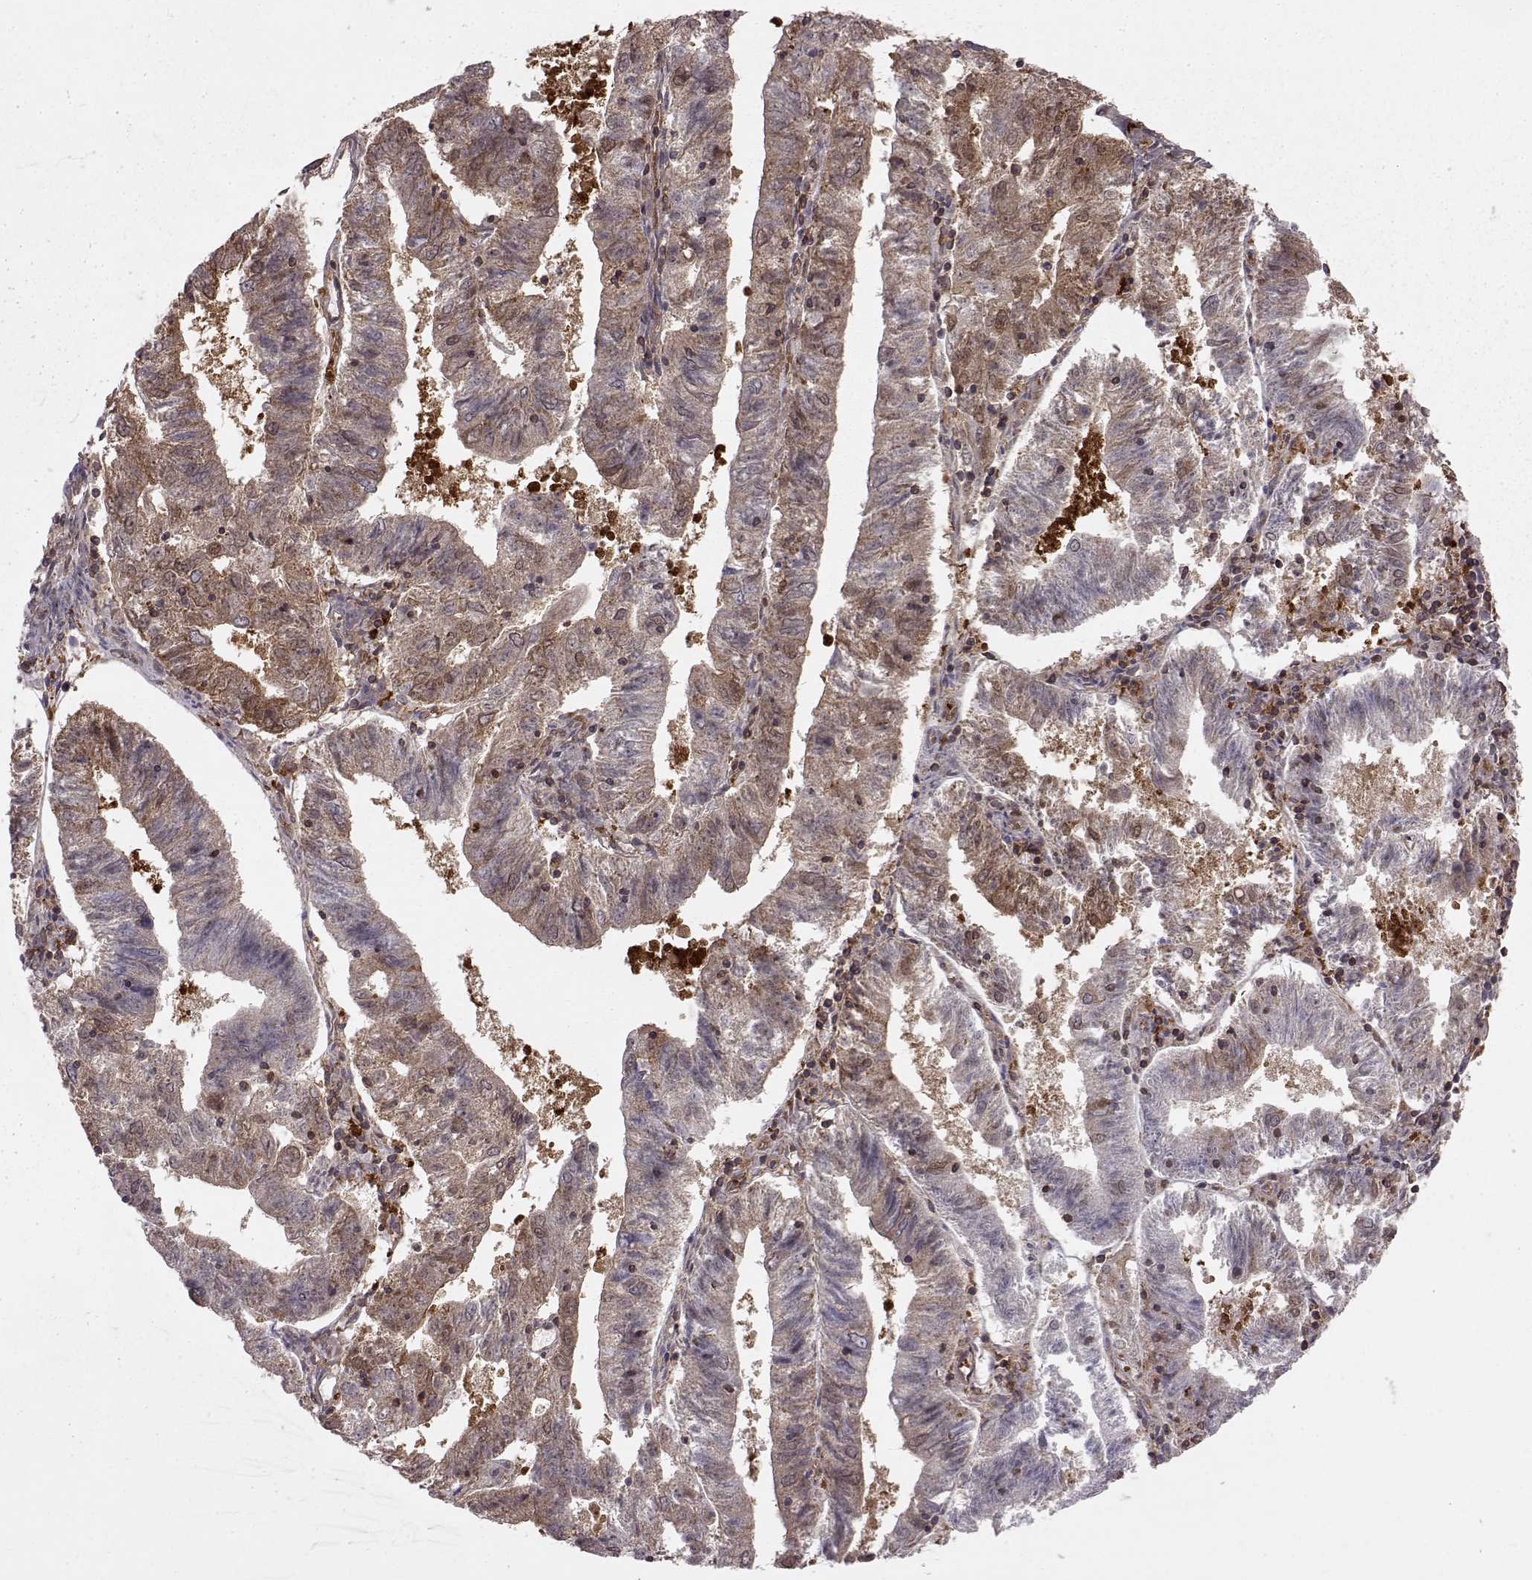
{"staining": {"intensity": "moderate", "quantity": "25%-75%", "location": "cytoplasmic/membranous"}, "tissue": "endometrial cancer", "cell_type": "Tumor cells", "image_type": "cancer", "snomed": [{"axis": "morphology", "description": "Adenocarcinoma, NOS"}, {"axis": "topography", "description": "Endometrium"}], "caption": "This histopathology image reveals IHC staining of human endometrial adenocarcinoma, with medium moderate cytoplasmic/membranous staining in about 25%-75% of tumor cells.", "gene": "RABGAP1", "patient": {"sex": "female", "age": 82}}